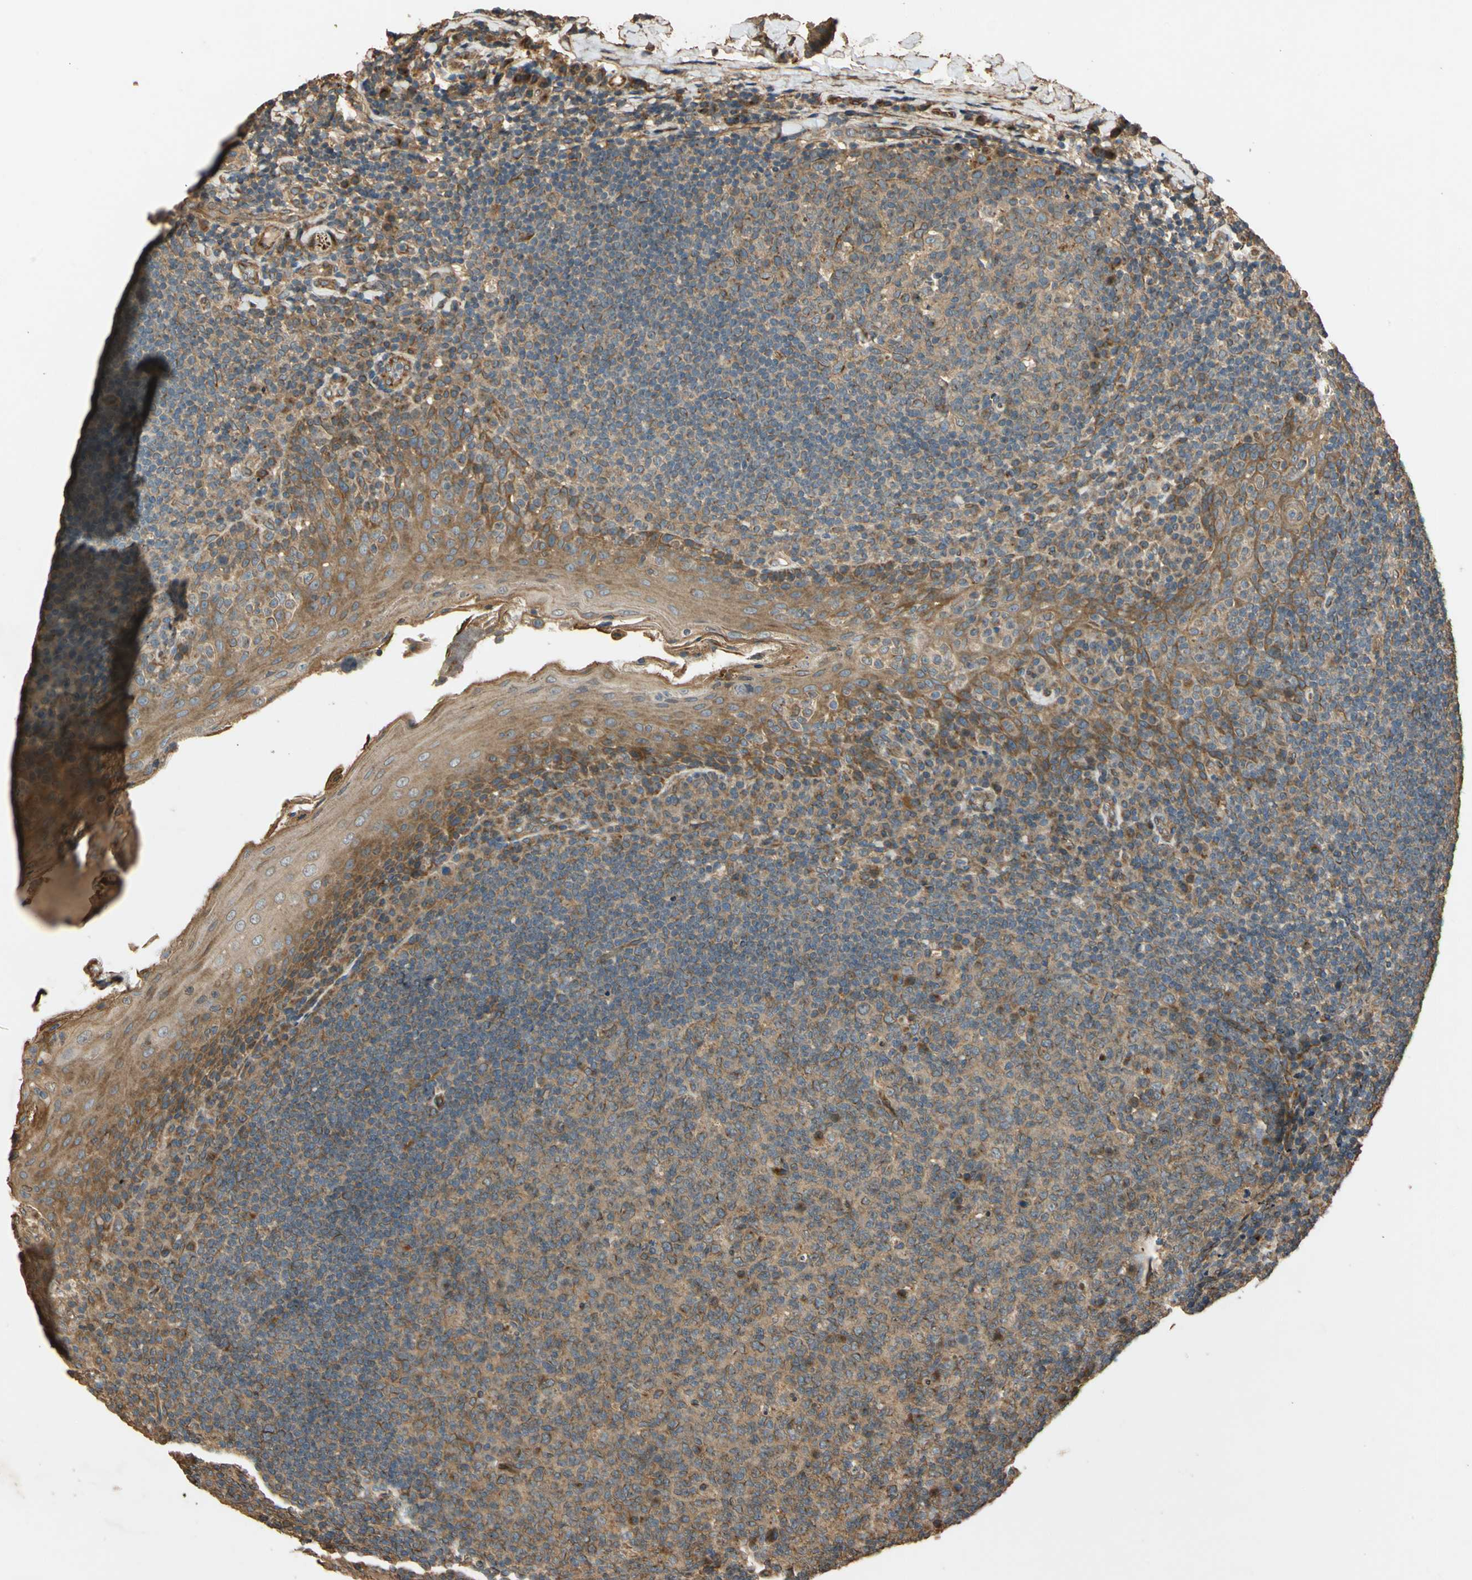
{"staining": {"intensity": "moderate", "quantity": "25%-75%", "location": "cytoplasmic/membranous"}, "tissue": "tonsil", "cell_type": "Germinal center cells", "image_type": "normal", "snomed": [{"axis": "morphology", "description": "Normal tissue, NOS"}, {"axis": "topography", "description": "Tonsil"}], "caption": "Tonsil was stained to show a protein in brown. There is medium levels of moderate cytoplasmic/membranous expression in about 25%-75% of germinal center cells. Nuclei are stained in blue.", "gene": "MGRN1", "patient": {"sex": "male", "age": 17}}